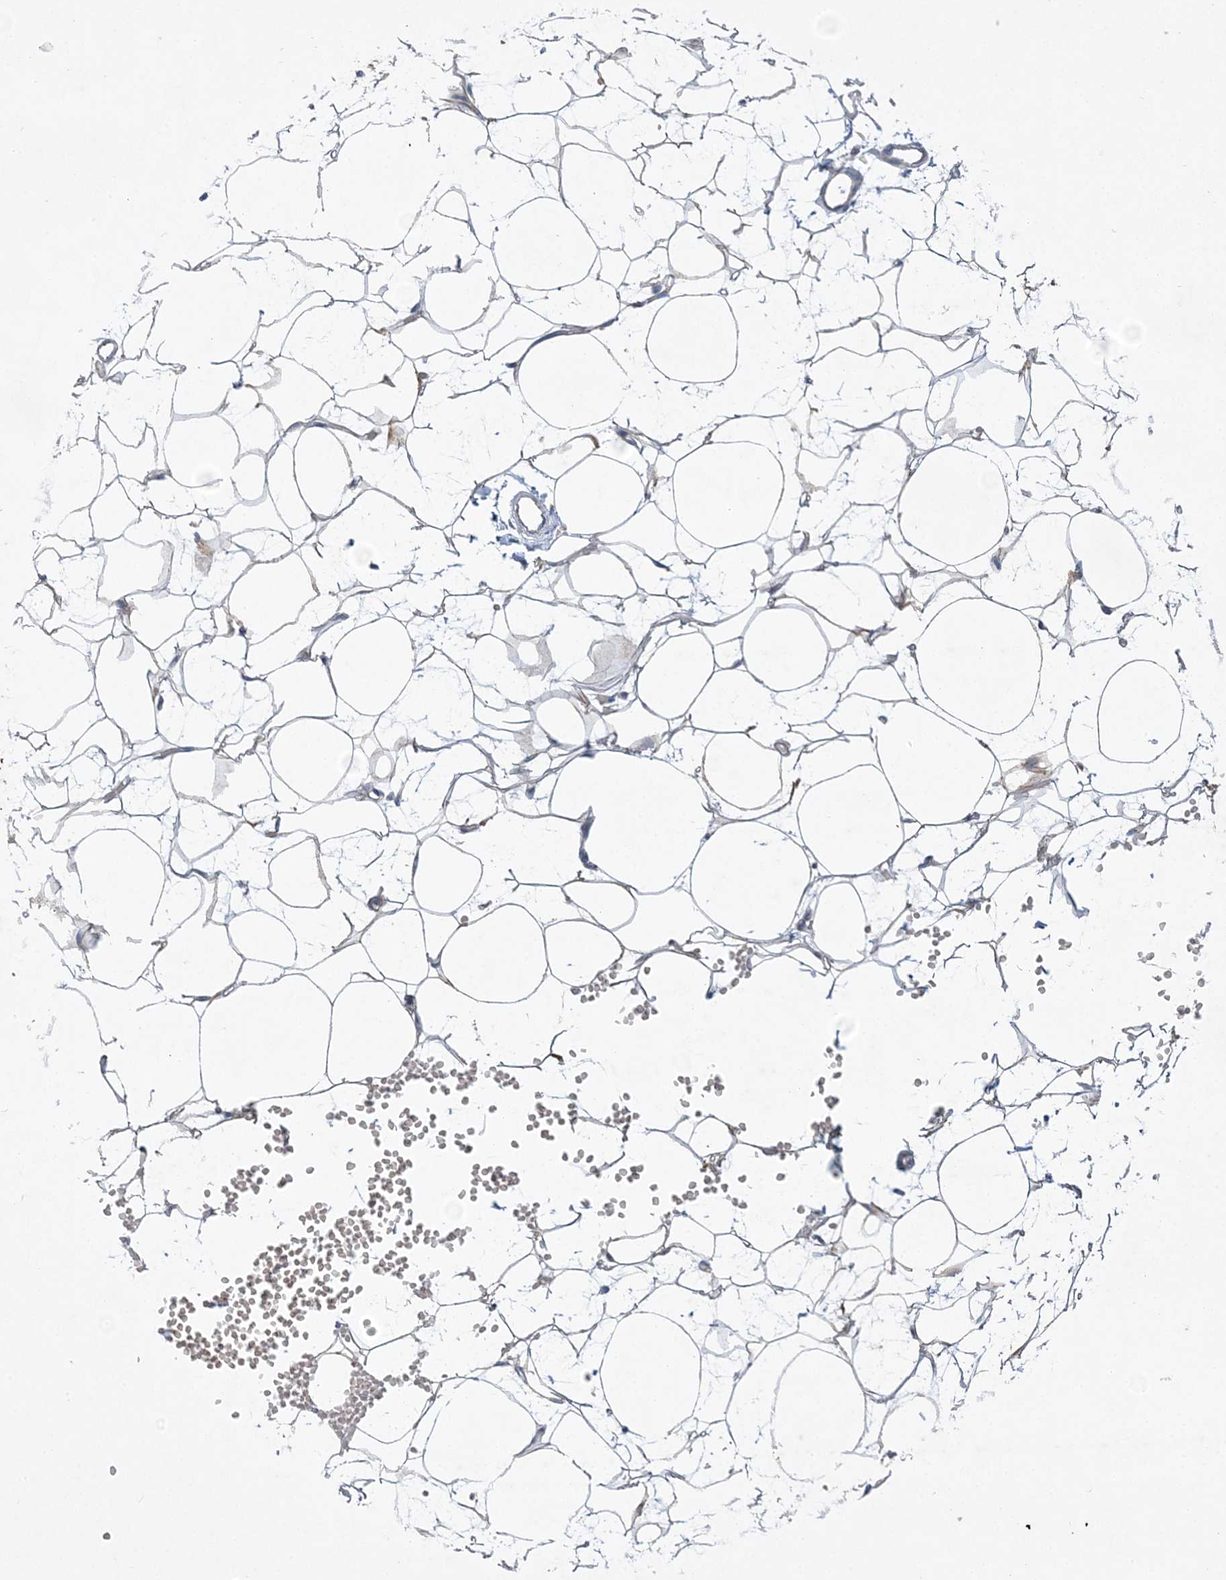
{"staining": {"intensity": "moderate", "quantity": "<25%", "location": "cytoplasmic/membranous"}, "tissue": "adipose tissue", "cell_type": "Adipocytes", "image_type": "normal", "snomed": [{"axis": "morphology", "description": "Normal tissue, NOS"}, {"axis": "topography", "description": "Breast"}], "caption": "Protein expression analysis of normal adipose tissue displays moderate cytoplasmic/membranous staining in approximately <25% of adipocytes. The staining was performed using DAB (3,3'-diaminobenzidine) to visualize the protein expression in brown, while the nuclei were stained in blue with hematoxylin (Magnification: 20x).", "gene": "ADAMTS12", "patient": {"sex": "female", "age": 23}}